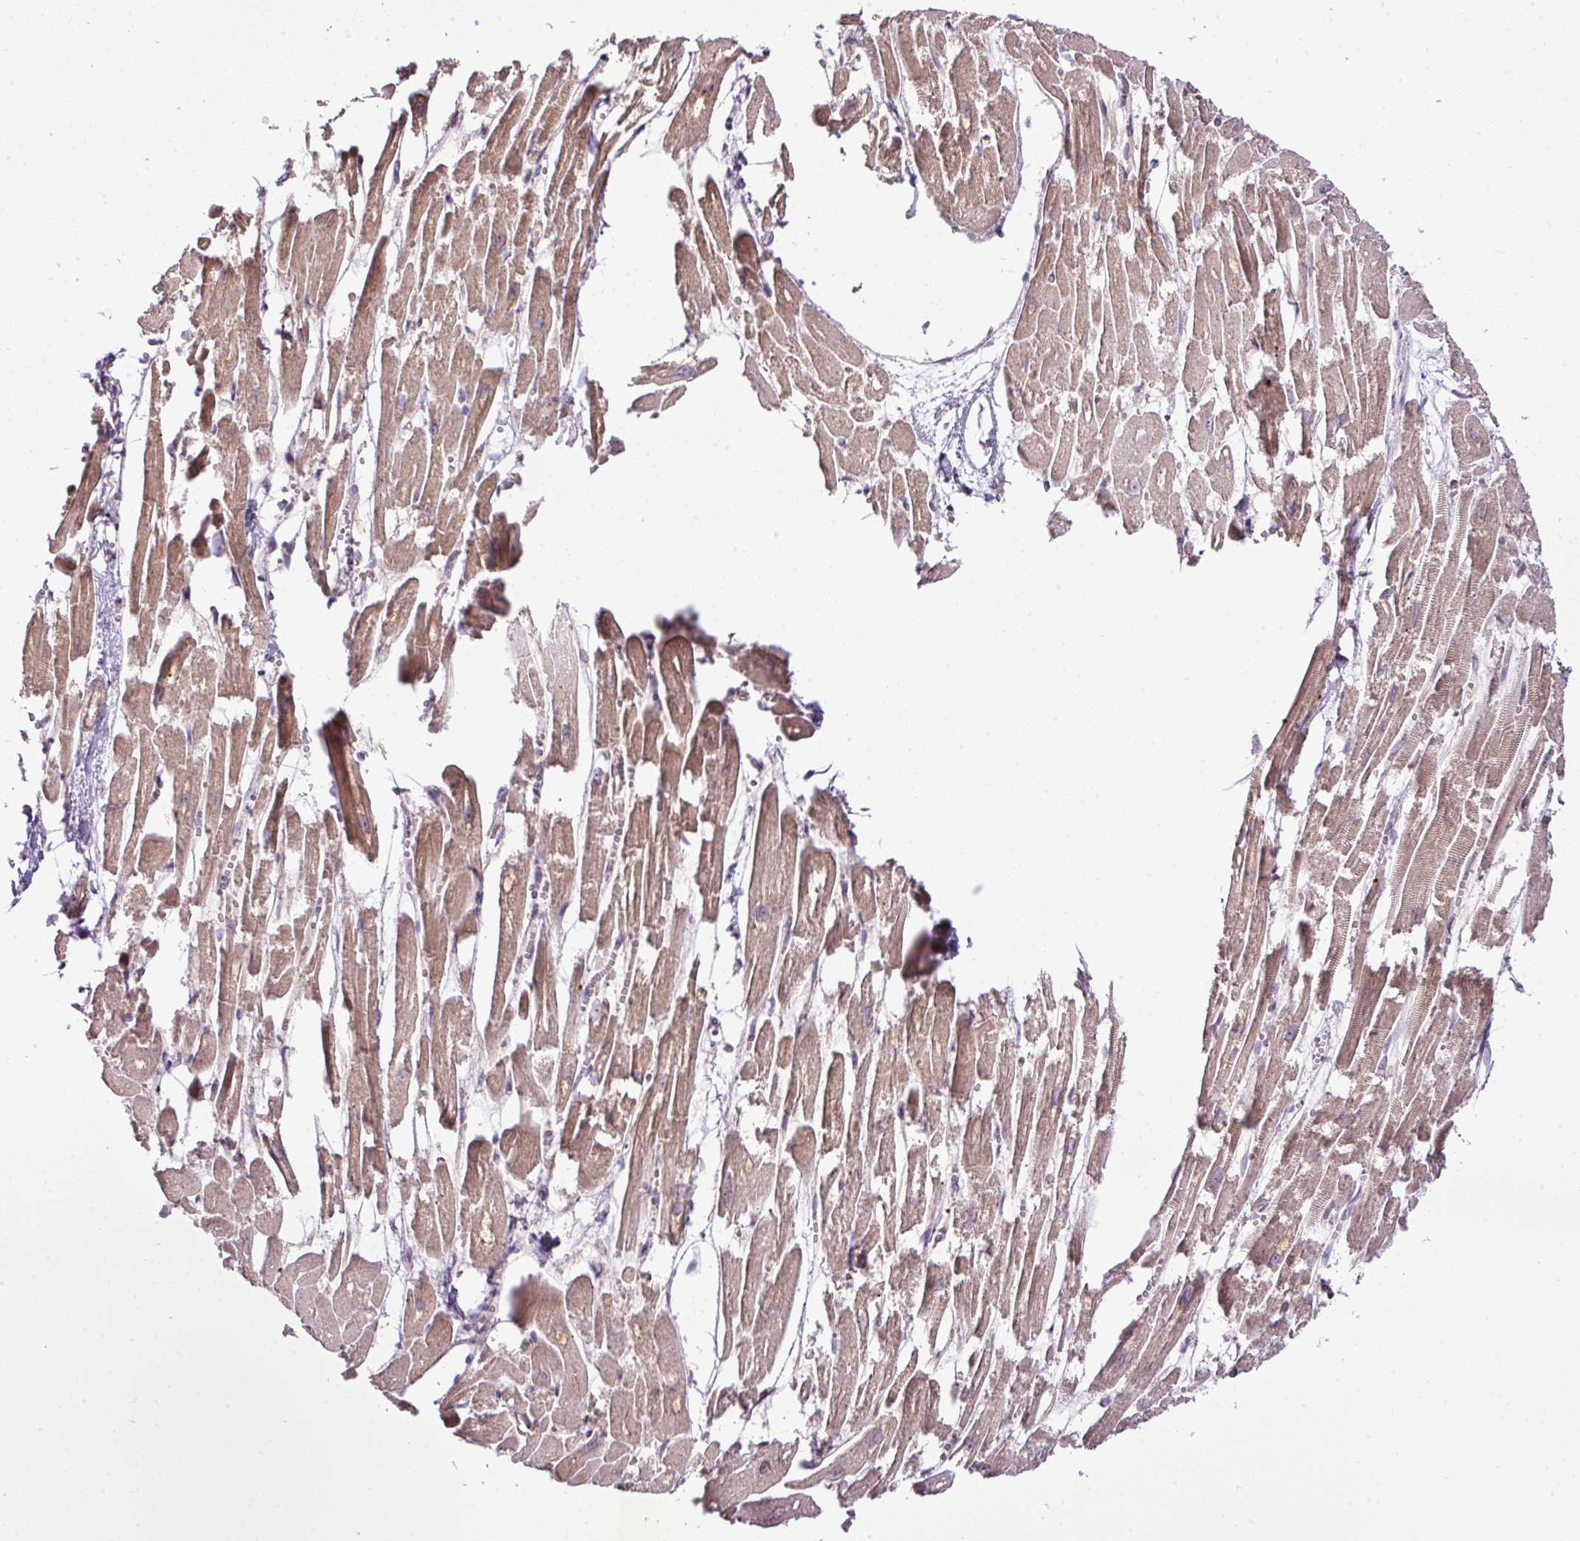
{"staining": {"intensity": "moderate", "quantity": ">75%", "location": "cytoplasmic/membranous"}, "tissue": "heart muscle", "cell_type": "Cardiomyocytes", "image_type": "normal", "snomed": [{"axis": "morphology", "description": "Normal tissue, NOS"}, {"axis": "topography", "description": "Heart"}], "caption": "A photomicrograph showing moderate cytoplasmic/membranous staining in about >75% of cardiomyocytes in unremarkable heart muscle, as visualized by brown immunohistochemical staining.", "gene": "COX18", "patient": {"sex": "male", "age": 54}}